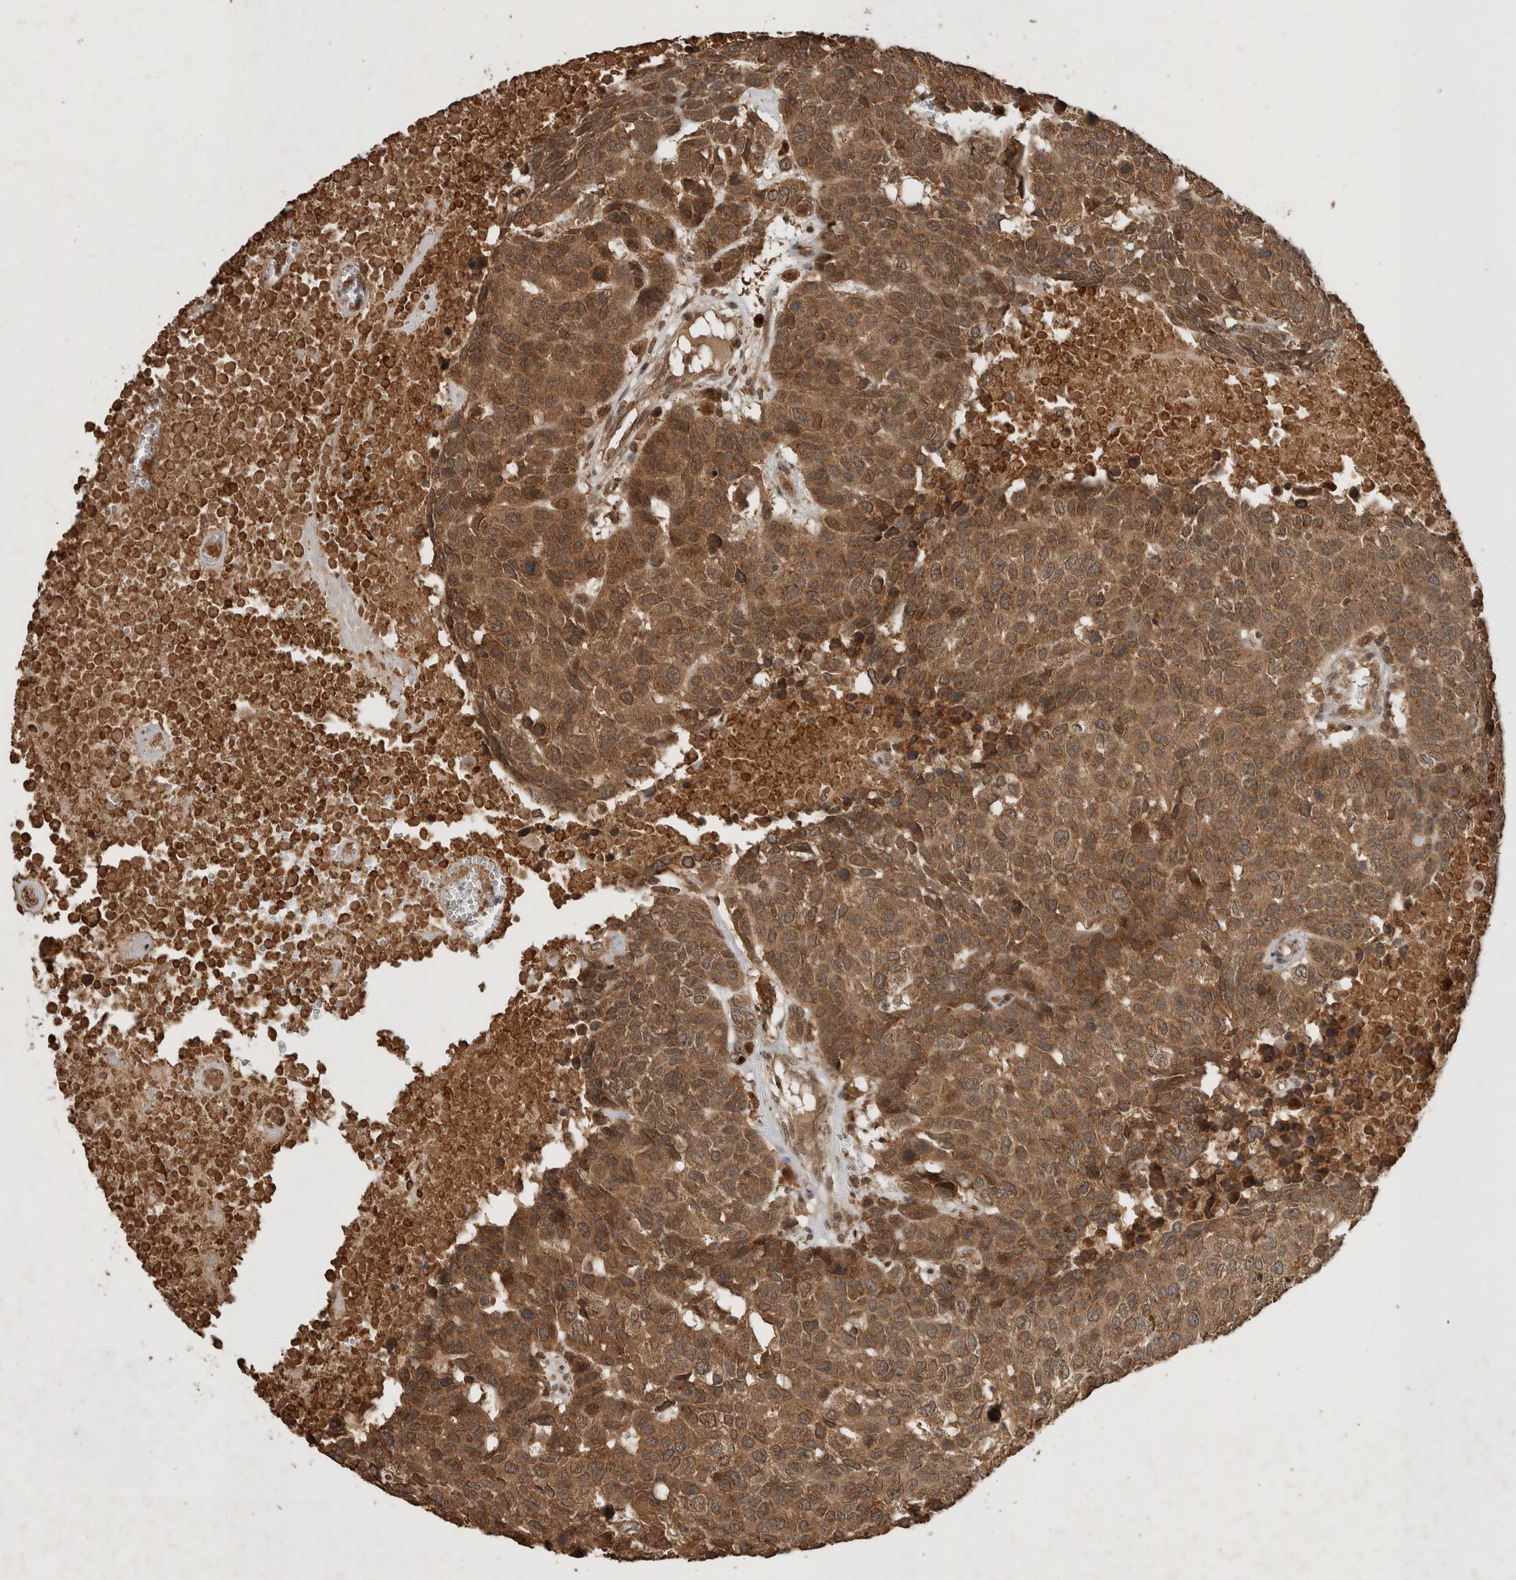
{"staining": {"intensity": "moderate", "quantity": ">75%", "location": "cytoplasmic/membranous"}, "tissue": "head and neck cancer", "cell_type": "Tumor cells", "image_type": "cancer", "snomed": [{"axis": "morphology", "description": "Squamous cell carcinoma, NOS"}, {"axis": "topography", "description": "Head-Neck"}], "caption": "Head and neck cancer (squamous cell carcinoma) stained for a protein (brown) displays moderate cytoplasmic/membranous positive expression in about >75% of tumor cells.", "gene": "OTUD7B", "patient": {"sex": "male", "age": 66}}